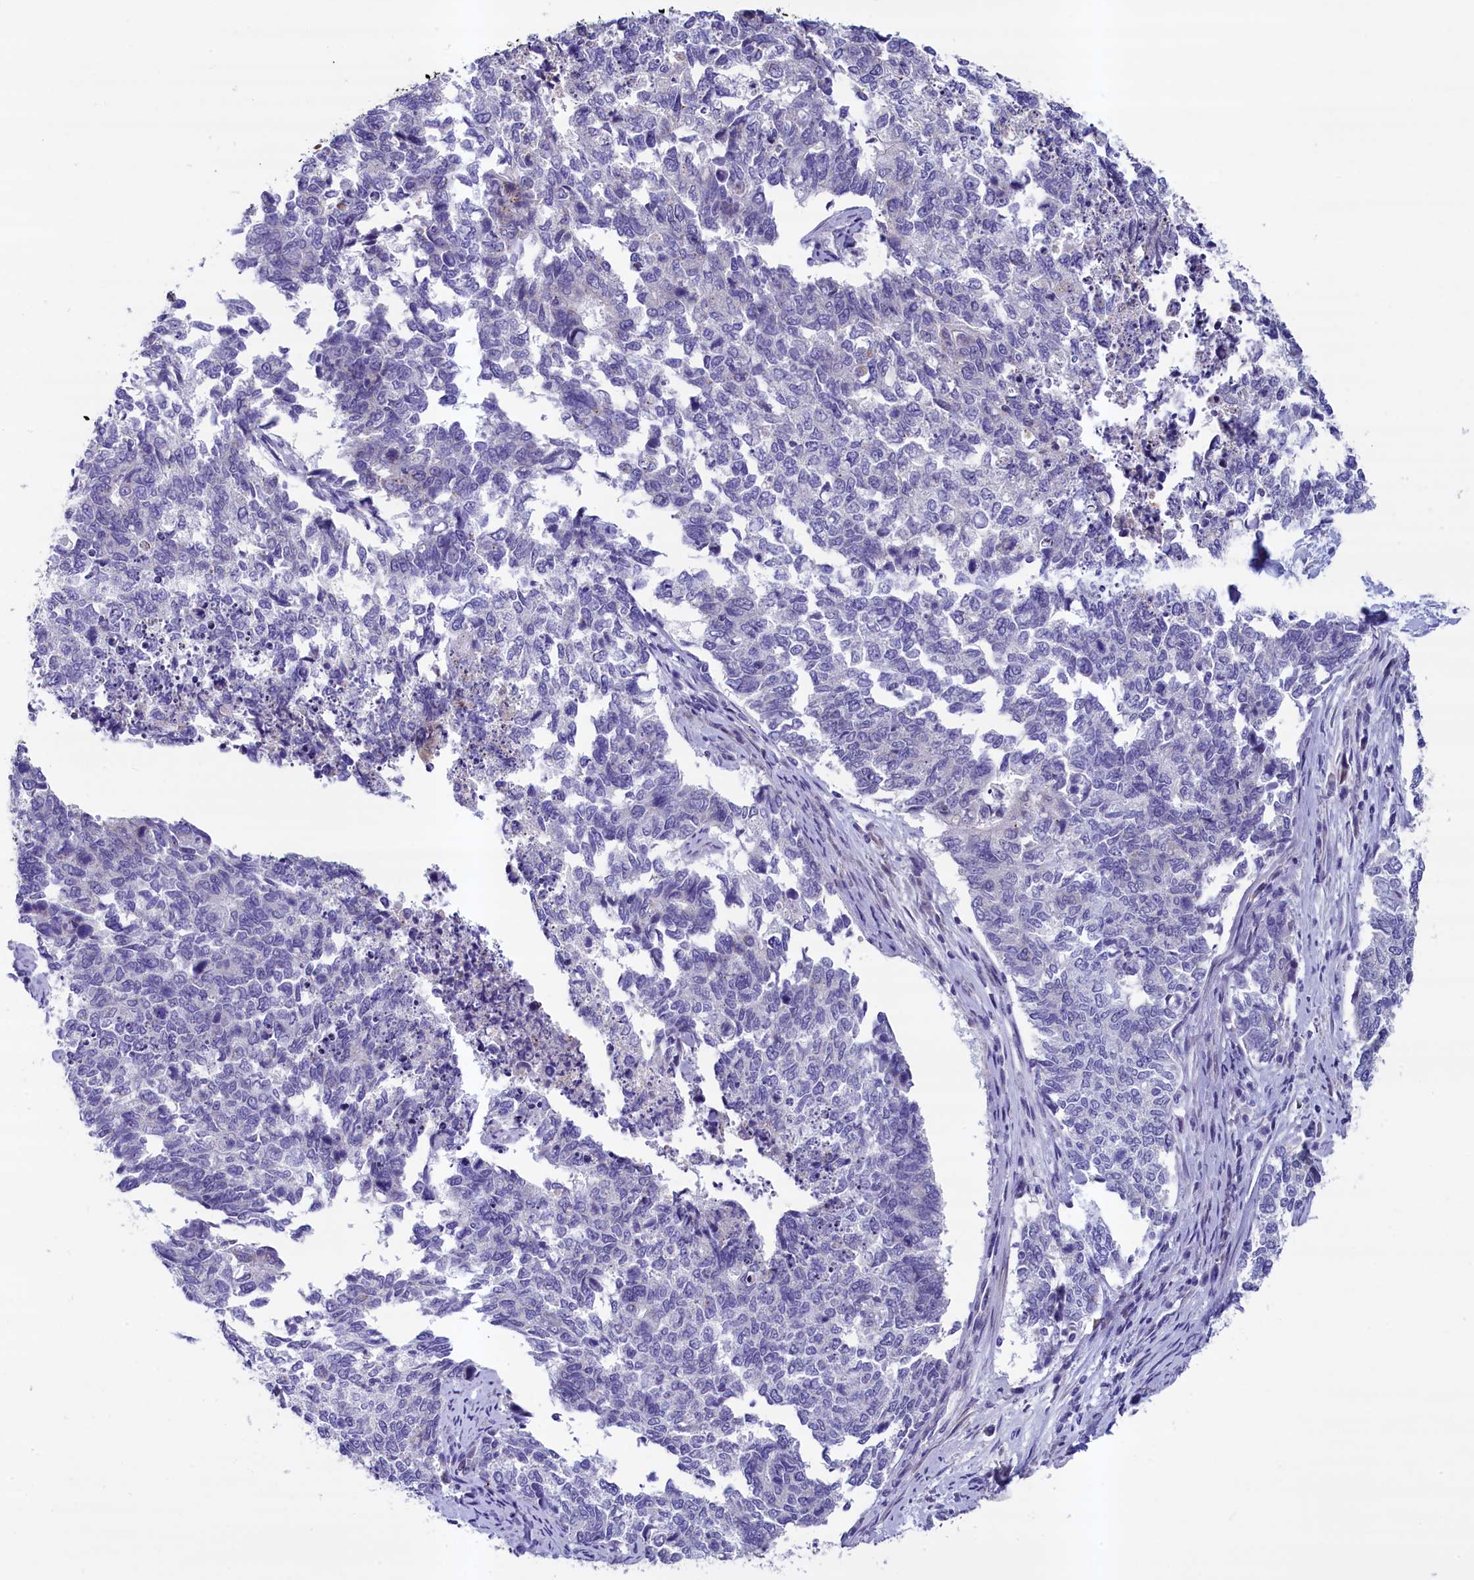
{"staining": {"intensity": "negative", "quantity": "none", "location": "none"}, "tissue": "cervical cancer", "cell_type": "Tumor cells", "image_type": "cancer", "snomed": [{"axis": "morphology", "description": "Squamous cell carcinoma, NOS"}, {"axis": "topography", "description": "Cervix"}], "caption": "Squamous cell carcinoma (cervical) was stained to show a protein in brown. There is no significant staining in tumor cells.", "gene": "SCD5", "patient": {"sex": "female", "age": 63}}